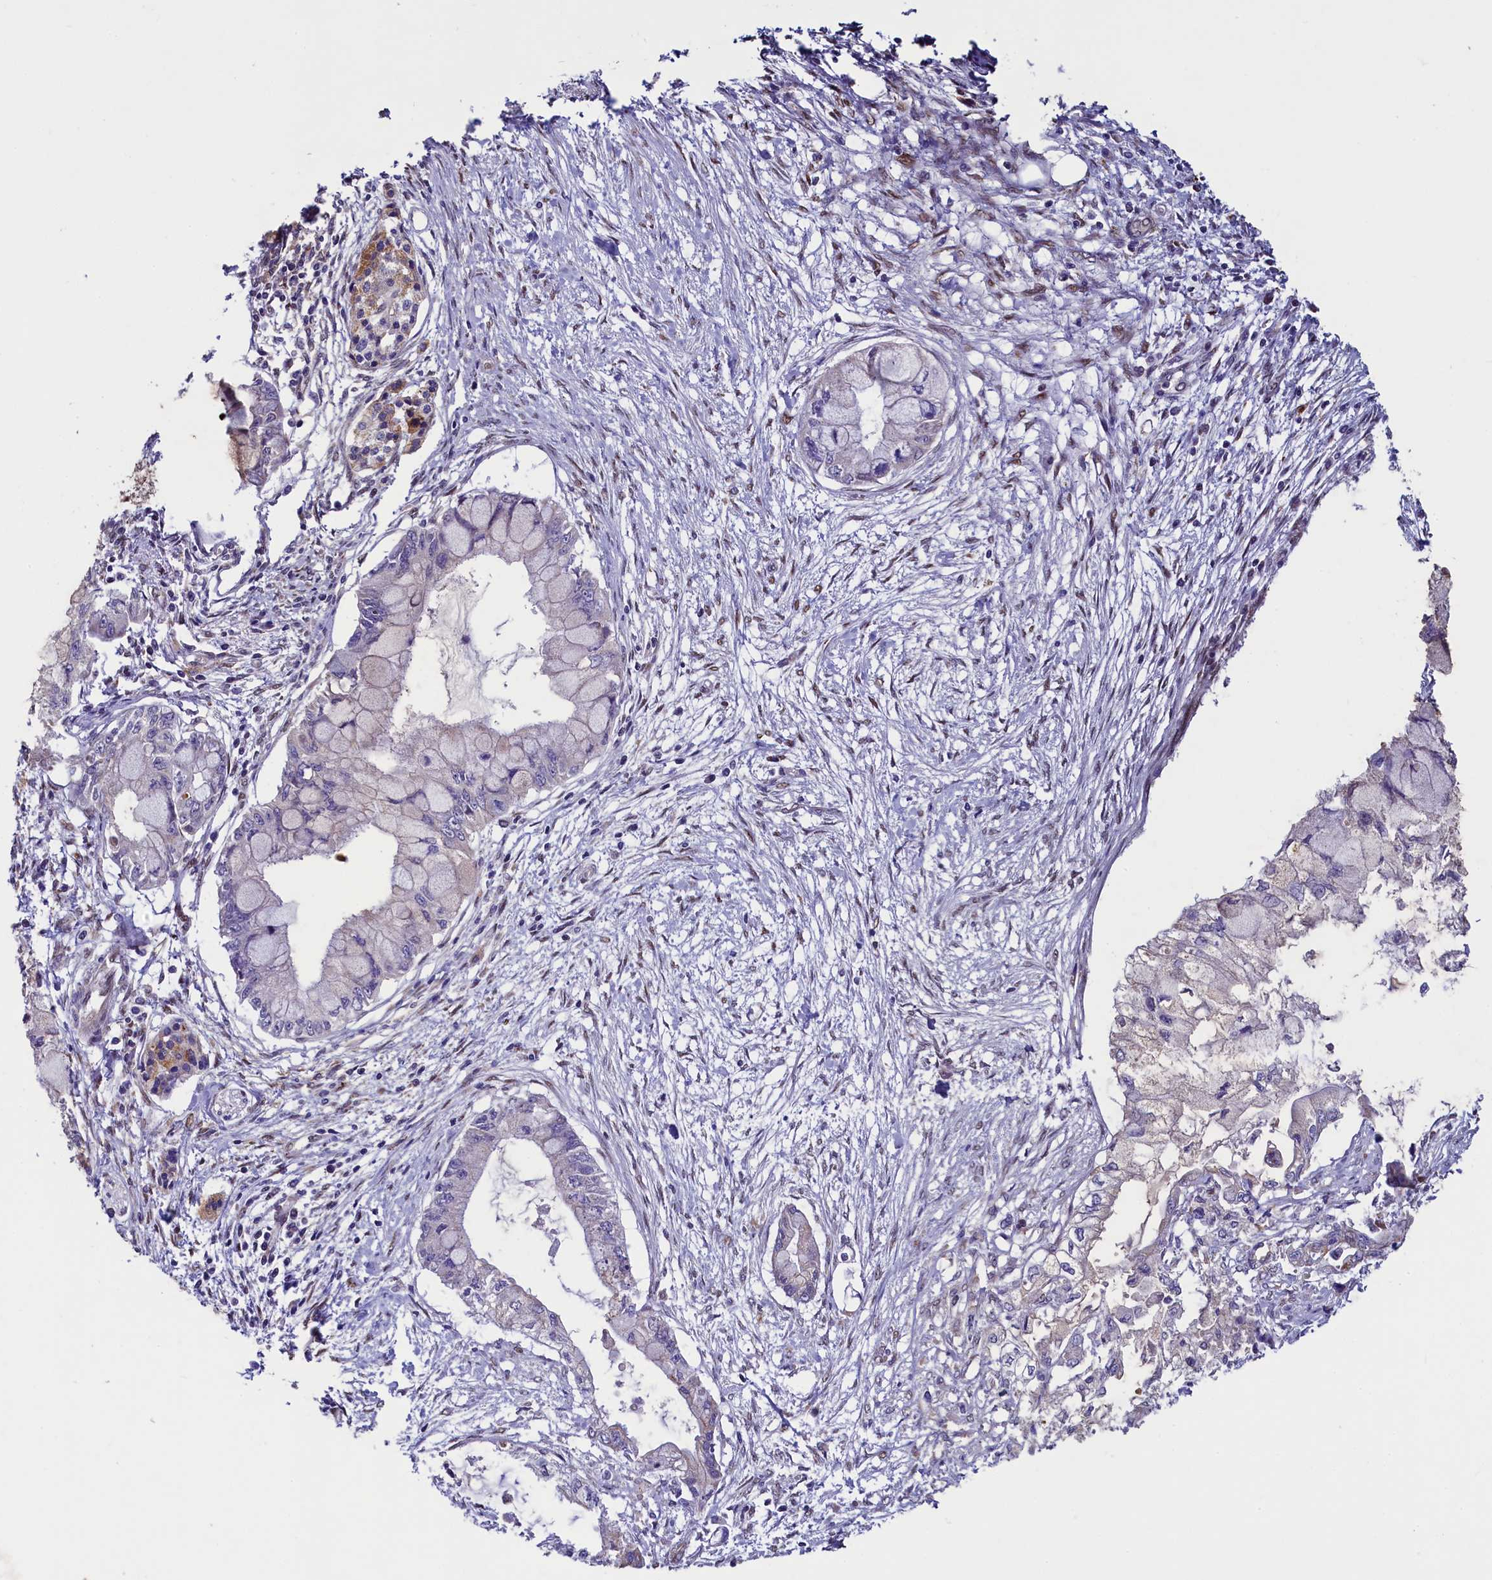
{"staining": {"intensity": "negative", "quantity": "none", "location": "none"}, "tissue": "pancreatic cancer", "cell_type": "Tumor cells", "image_type": "cancer", "snomed": [{"axis": "morphology", "description": "Adenocarcinoma, NOS"}, {"axis": "topography", "description": "Pancreas"}], "caption": "High power microscopy image of an IHC histopathology image of pancreatic cancer (adenocarcinoma), revealing no significant expression in tumor cells.", "gene": "ZNF577", "patient": {"sex": "male", "age": 48}}